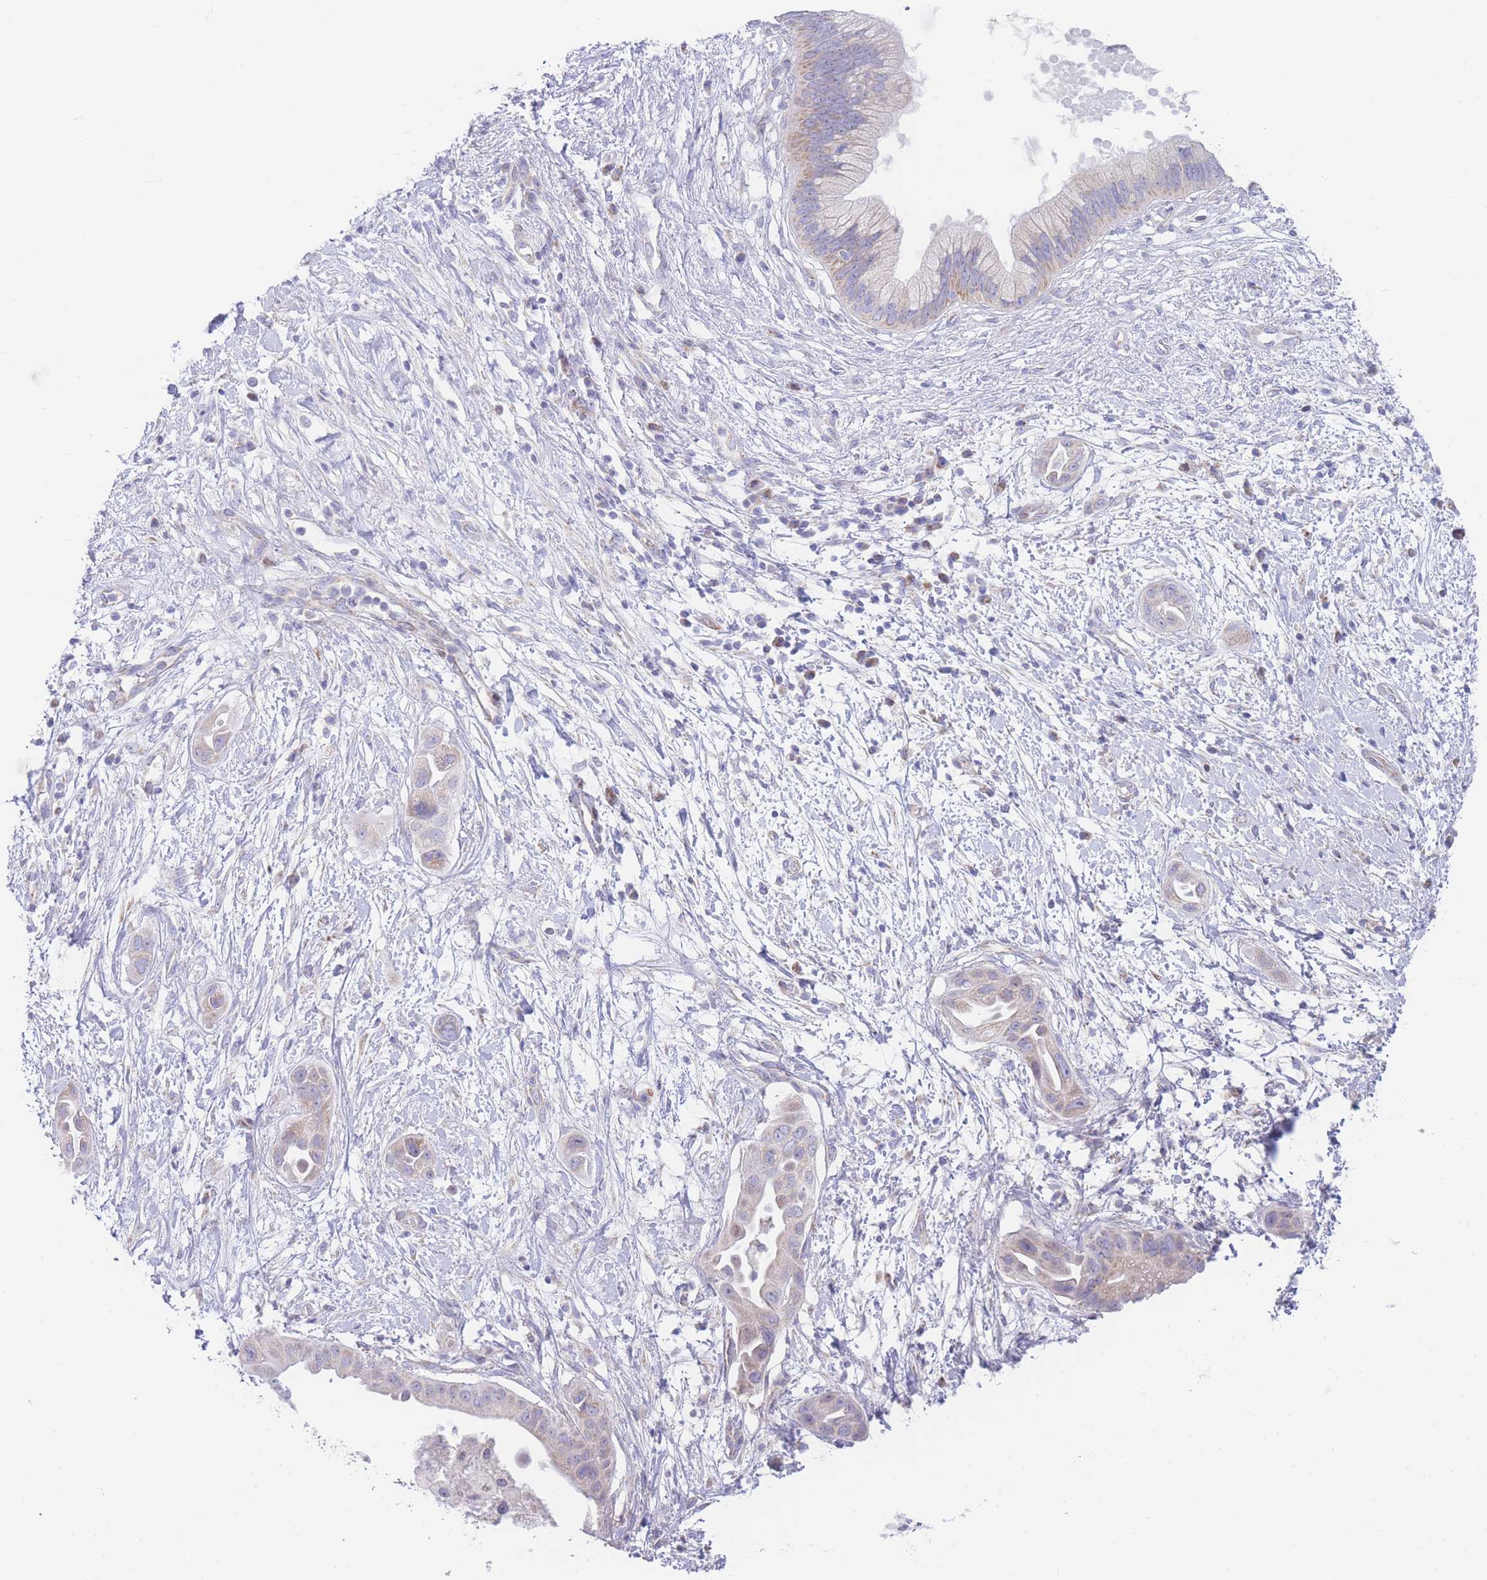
{"staining": {"intensity": "weak", "quantity": "<25%", "location": "cytoplasmic/membranous"}, "tissue": "pancreatic cancer", "cell_type": "Tumor cells", "image_type": "cancer", "snomed": [{"axis": "morphology", "description": "Adenocarcinoma, NOS"}, {"axis": "topography", "description": "Pancreas"}], "caption": "Micrograph shows no significant protein positivity in tumor cells of pancreatic adenocarcinoma.", "gene": "GPAM", "patient": {"sex": "male", "age": 68}}